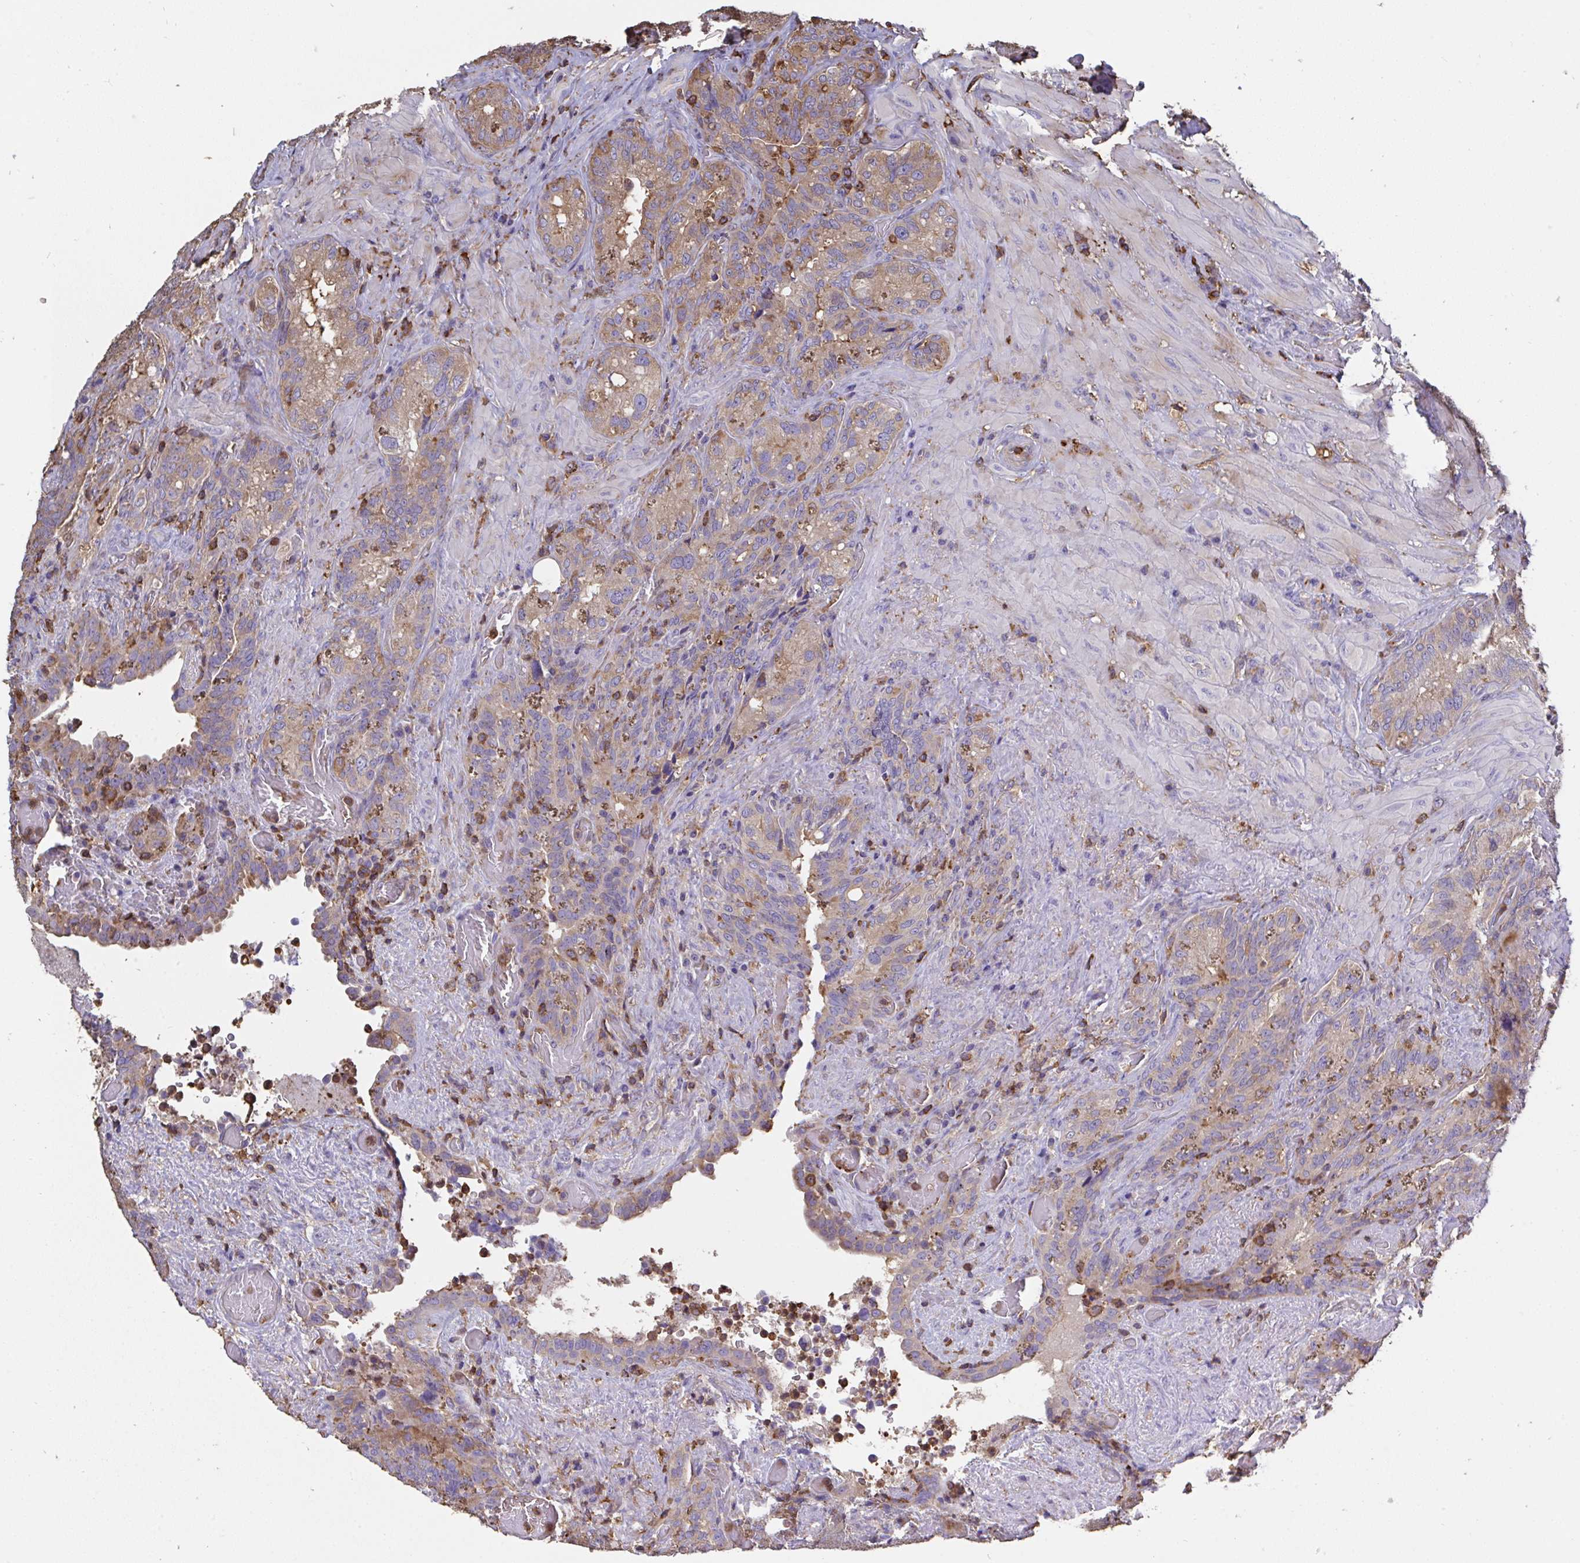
{"staining": {"intensity": "moderate", "quantity": "<25%", "location": "cytoplasmic/membranous"}, "tissue": "seminal vesicle", "cell_type": "Glandular cells", "image_type": "normal", "snomed": [{"axis": "morphology", "description": "Normal tissue, NOS"}, {"axis": "topography", "description": "Seminal veicle"}], "caption": "The image shows immunohistochemical staining of normal seminal vesicle. There is moderate cytoplasmic/membranous positivity is identified in about <25% of glandular cells. (DAB IHC, brown staining for protein, blue staining for nuclei).", "gene": "CFL1", "patient": {"sex": "male", "age": 68}}